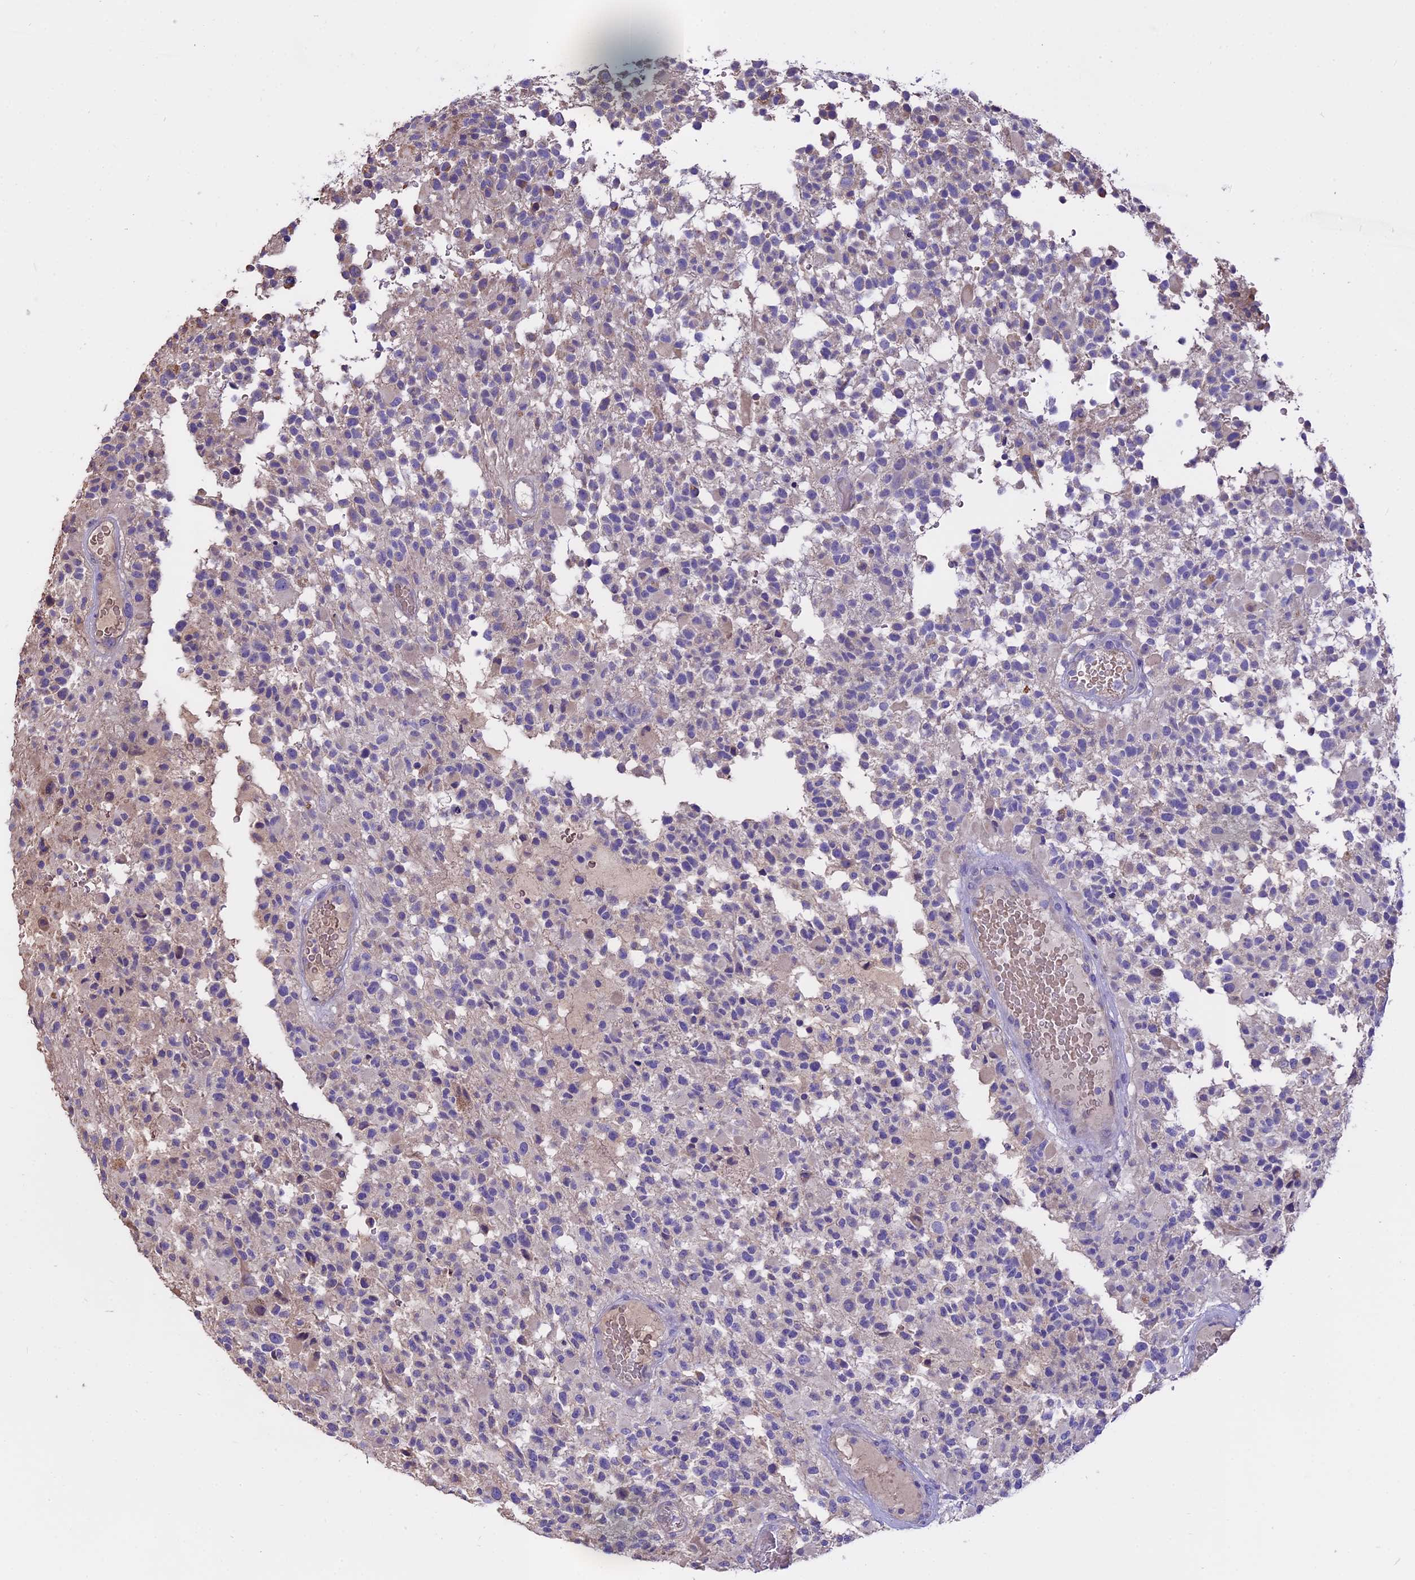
{"staining": {"intensity": "negative", "quantity": "none", "location": "none"}, "tissue": "glioma", "cell_type": "Tumor cells", "image_type": "cancer", "snomed": [{"axis": "morphology", "description": "Glioma, malignant, High grade"}, {"axis": "morphology", "description": "Glioblastoma, NOS"}, {"axis": "topography", "description": "Brain"}], "caption": "The immunohistochemistry (IHC) image has no significant staining in tumor cells of glioma tissue. (DAB (3,3'-diaminobenzidine) IHC visualized using brightfield microscopy, high magnification).", "gene": "WFDC2", "patient": {"sex": "male", "age": 60}}